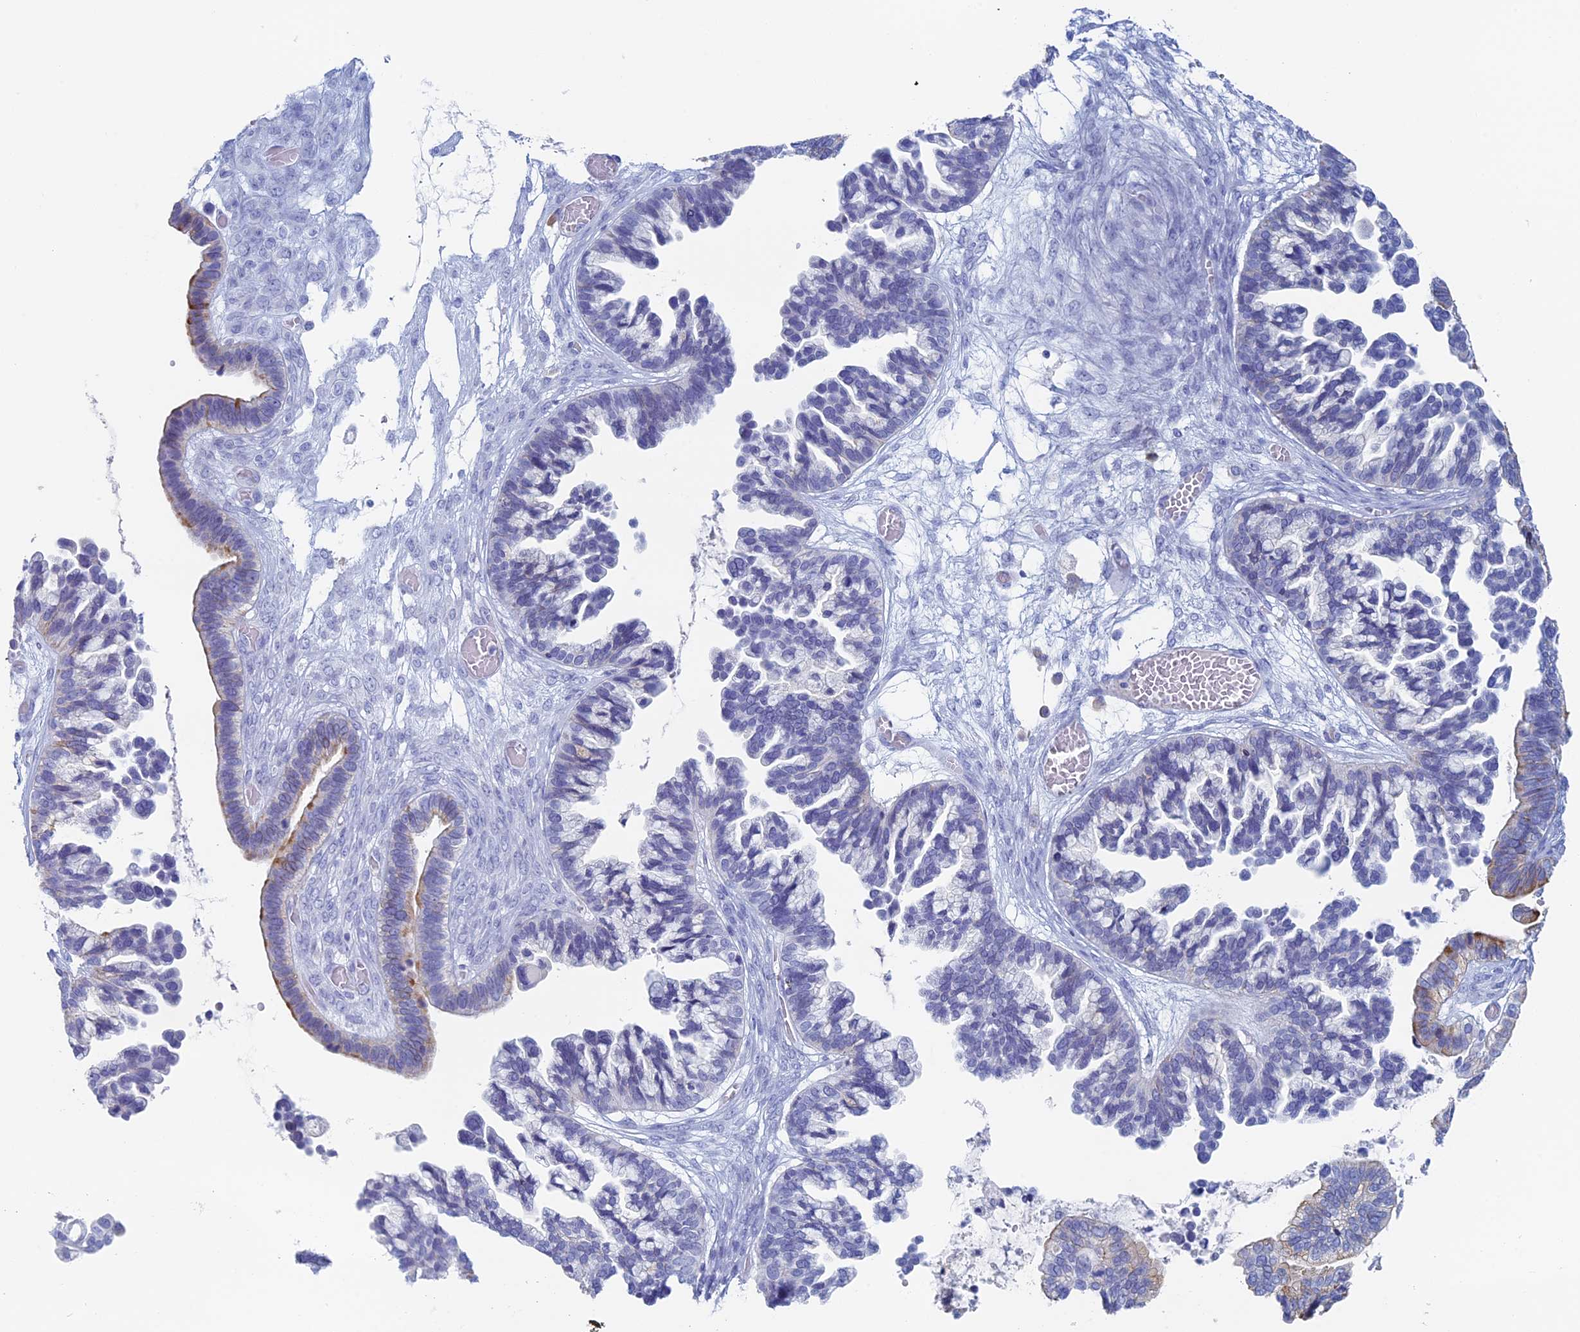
{"staining": {"intensity": "moderate", "quantity": "25%-75%", "location": "cytoplasmic/membranous"}, "tissue": "ovarian cancer", "cell_type": "Tumor cells", "image_type": "cancer", "snomed": [{"axis": "morphology", "description": "Cystadenocarcinoma, serous, NOS"}, {"axis": "topography", "description": "Ovary"}], "caption": "An image of ovarian serous cystadenocarcinoma stained for a protein exhibits moderate cytoplasmic/membranous brown staining in tumor cells.", "gene": "MAGEB6", "patient": {"sex": "female", "age": 56}}